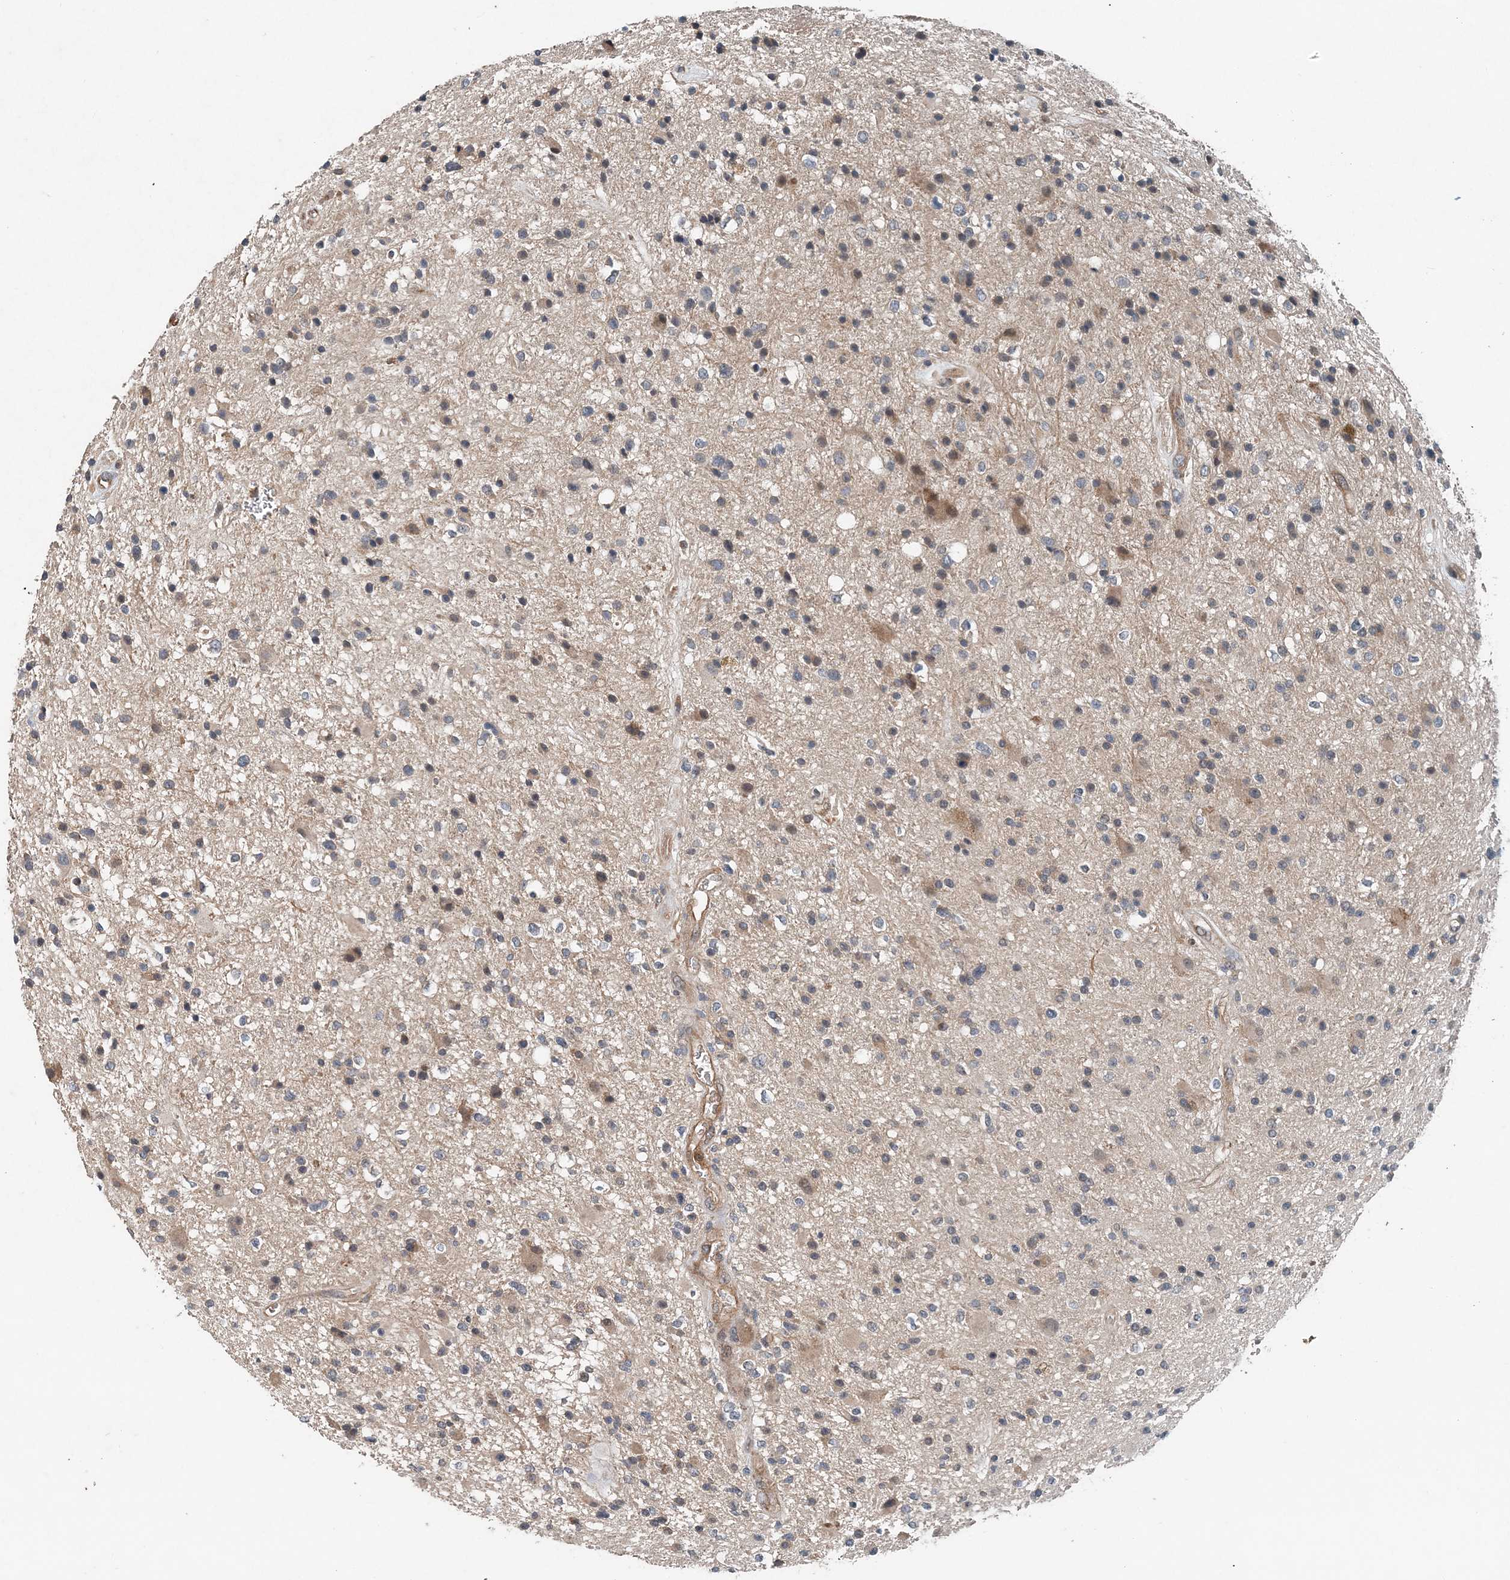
{"staining": {"intensity": "weak", "quantity": "25%-75%", "location": "cytoplasmic/membranous"}, "tissue": "glioma", "cell_type": "Tumor cells", "image_type": "cancer", "snomed": [{"axis": "morphology", "description": "Glioma, malignant, High grade"}, {"axis": "topography", "description": "Brain"}], "caption": "Human malignant glioma (high-grade) stained with a brown dye reveals weak cytoplasmic/membranous positive expression in about 25%-75% of tumor cells.", "gene": "SMPD3", "patient": {"sex": "male", "age": 33}}